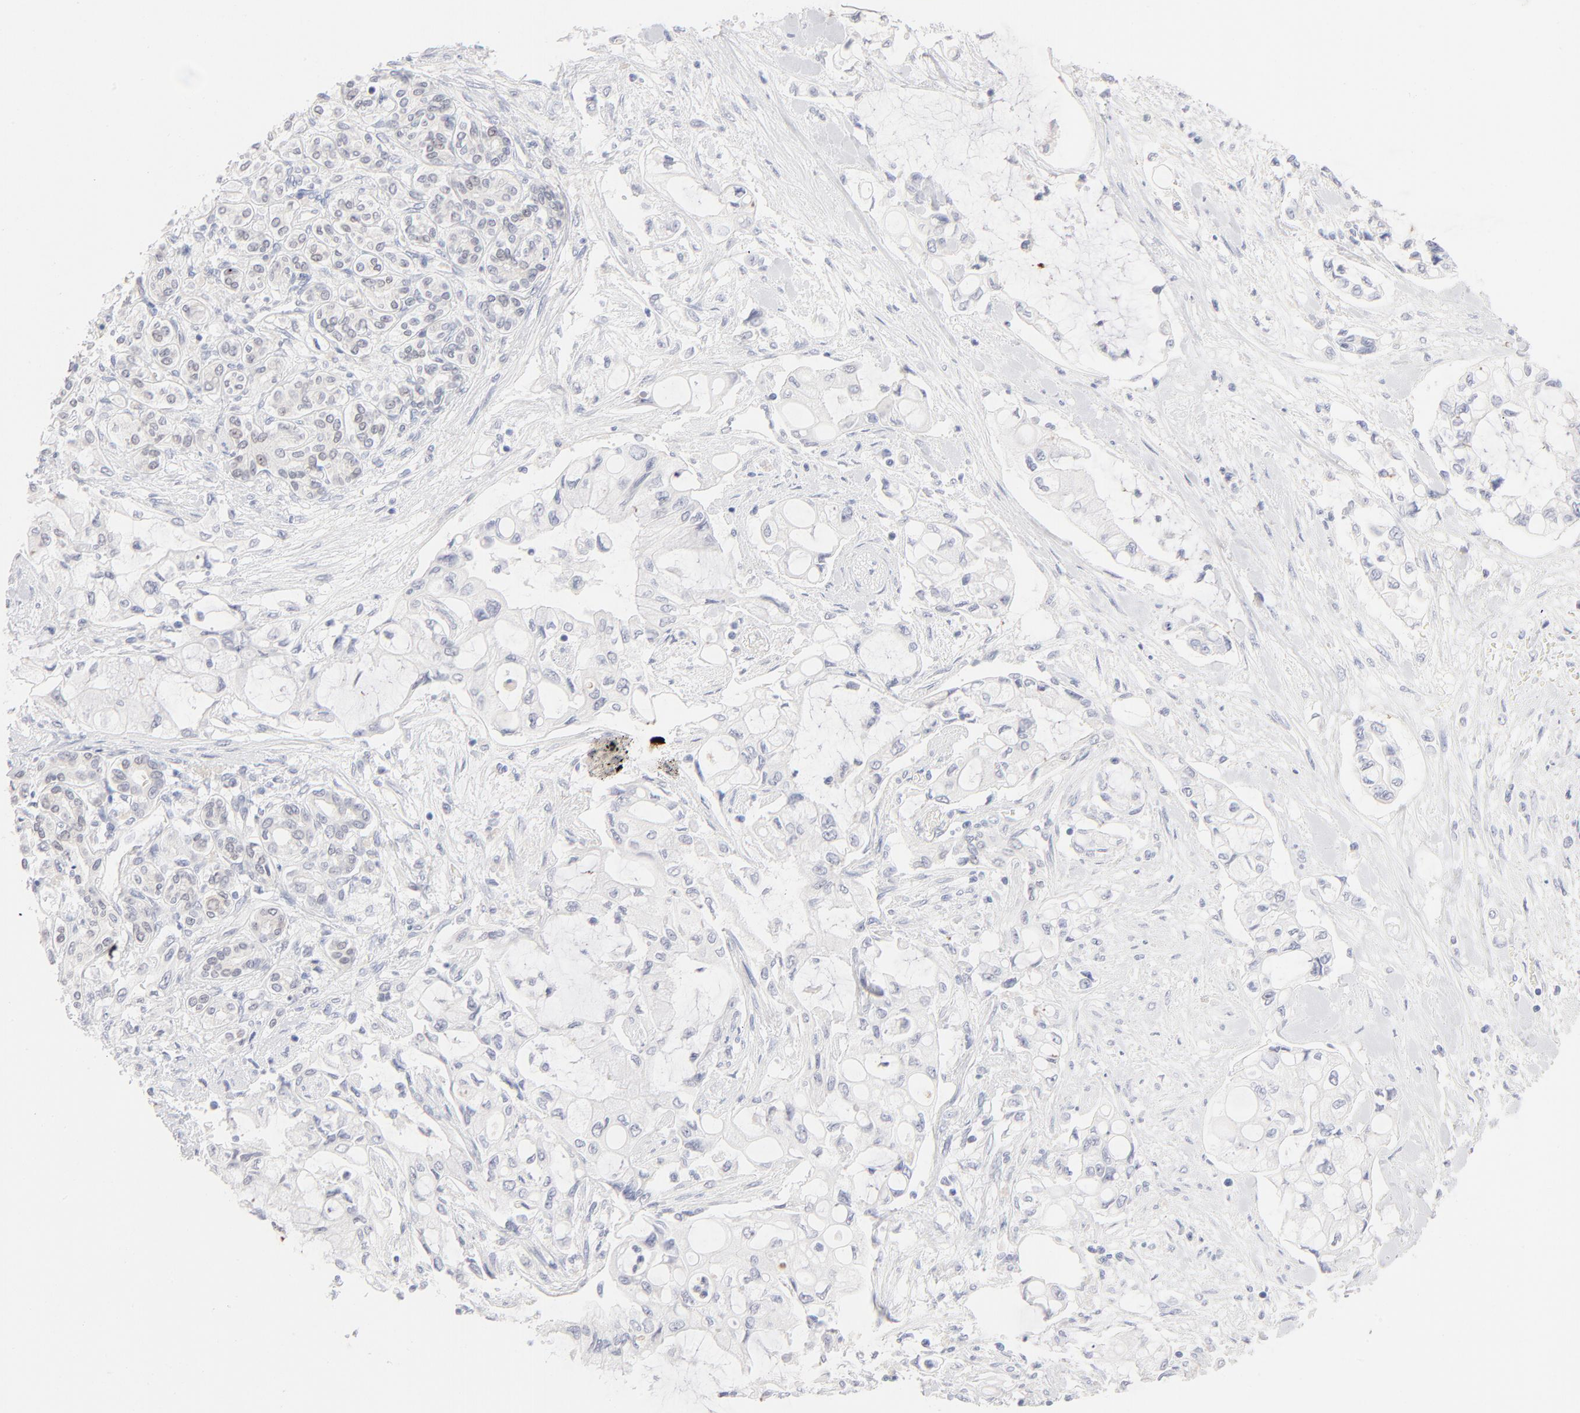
{"staining": {"intensity": "negative", "quantity": "none", "location": "none"}, "tissue": "pancreatic cancer", "cell_type": "Tumor cells", "image_type": "cancer", "snomed": [{"axis": "morphology", "description": "Adenocarcinoma, NOS"}, {"axis": "topography", "description": "Pancreas"}], "caption": "Tumor cells show no significant protein staining in pancreatic cancer (adenocarcinoma).", "gene": "ONECUT1", "patient": {"sex": "female", "age": 70}}